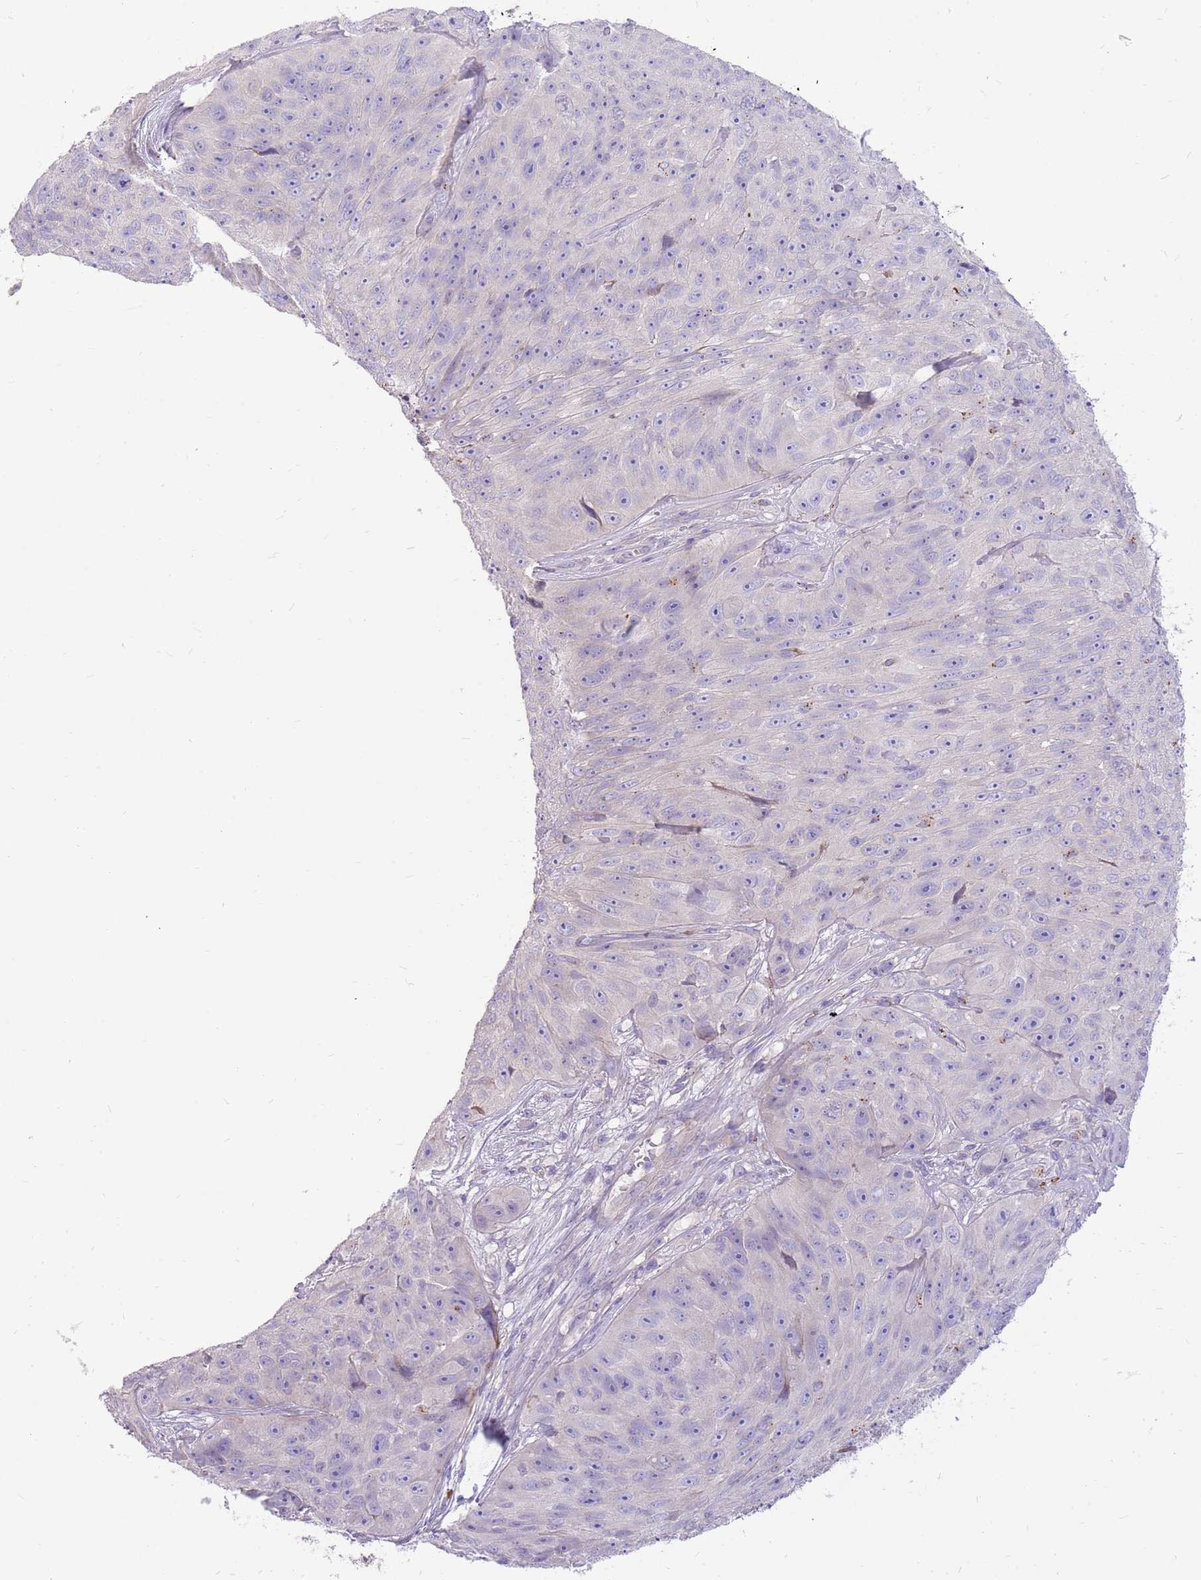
{"staining": {"intensity": "negative", "quantity": "none", "location": "none"}, "tissue": "skin cancer", "cell_type": "Tumor cells", "image_type": "cancer", "snomed": [{"axis": "morphology", "description": "Squamous cell carcinoma, NOS"}, {"axis": "topography", "description": "Skin"}], "caption": "IHC image of neoplastic tissue: human squamous cell carcinoma (skin) stained with DAB (3,3'-diaminobenzidine) shows no significant protein staining in tumor cells.", "gene": "NTN4", "patient": {"sex": "female", "age": 87}}